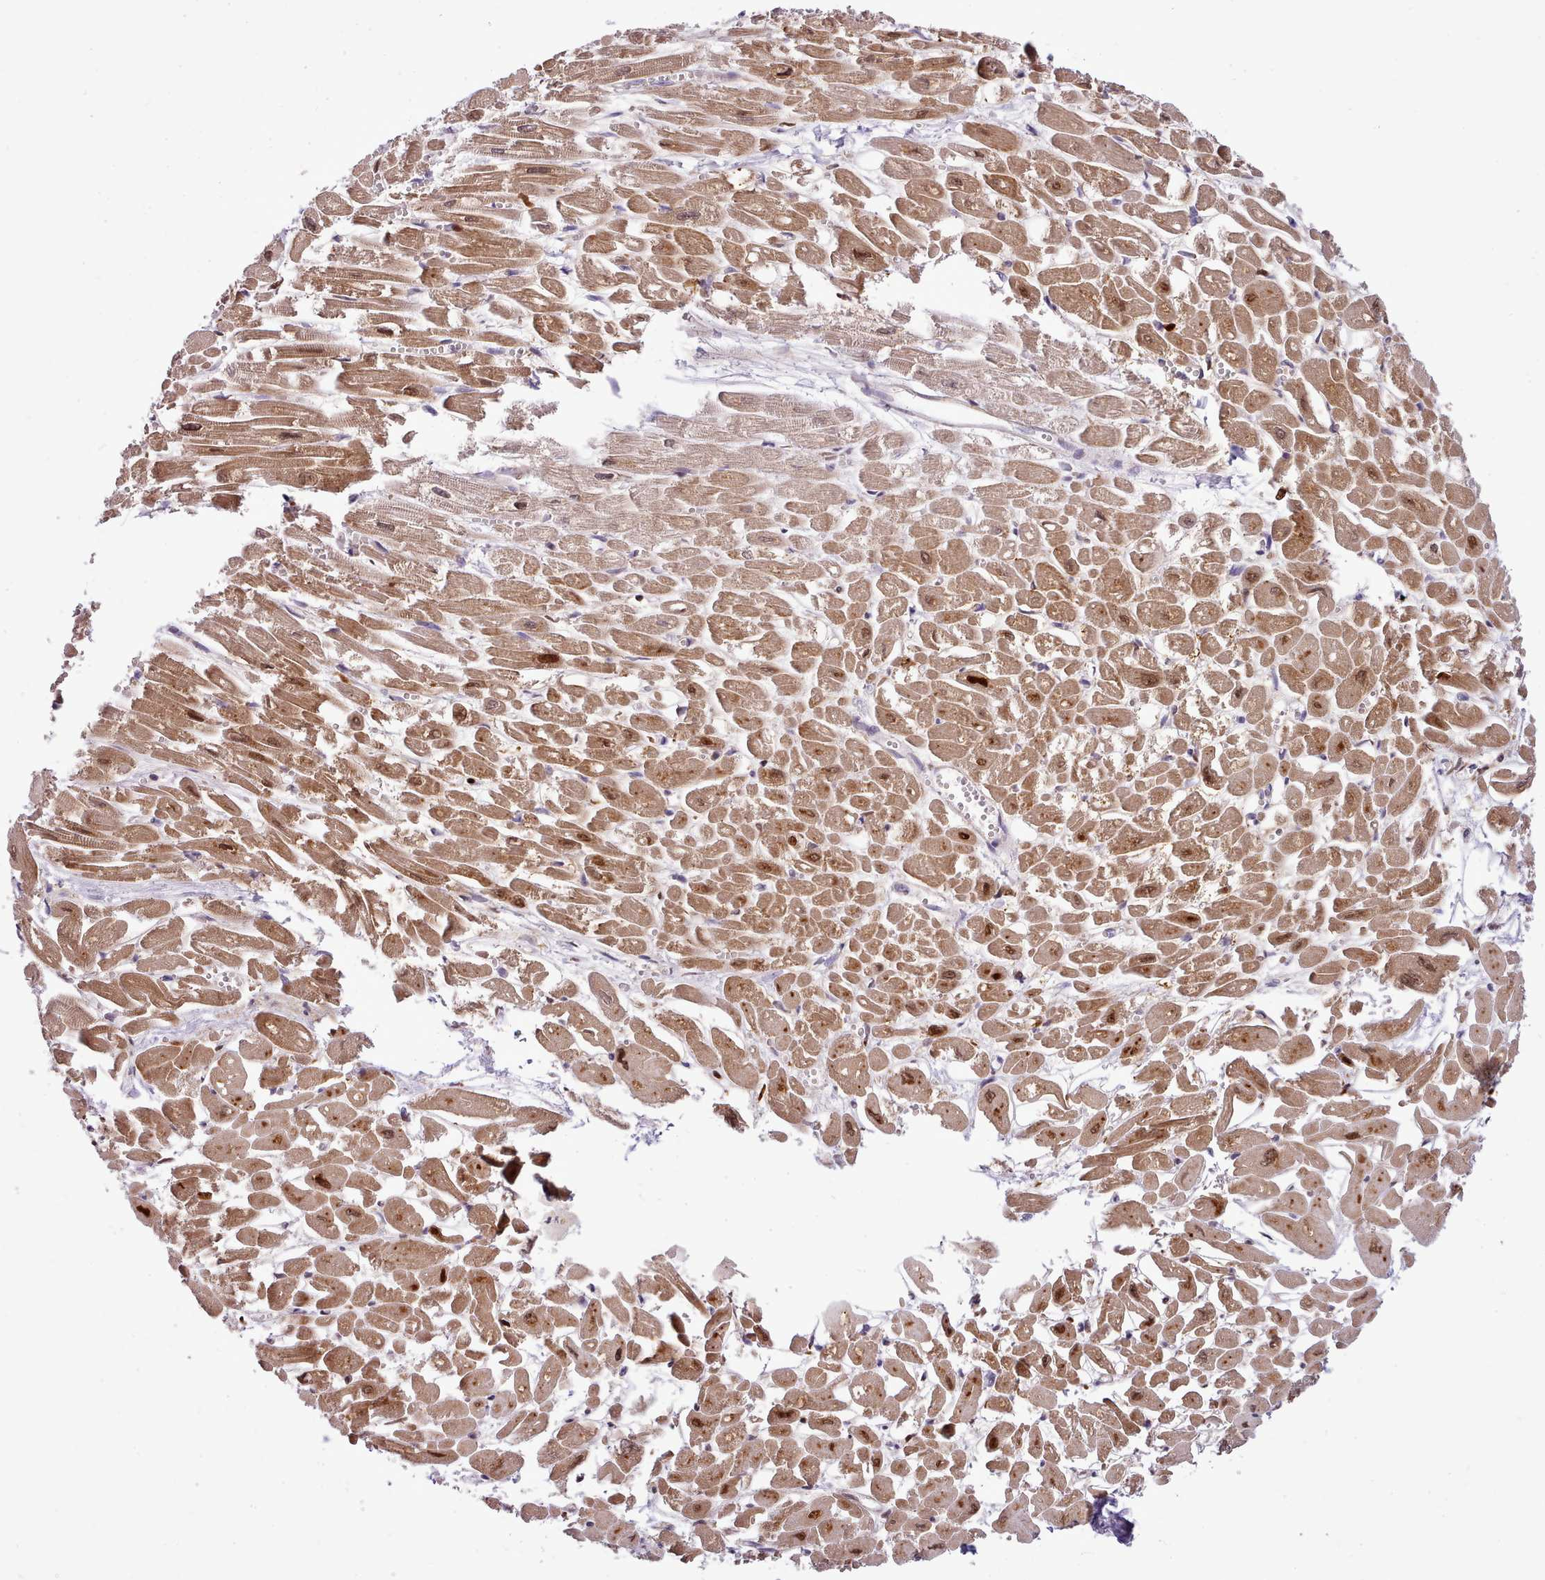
{"staining": {"intensity": "strong", "quantity": ">75%", "location": "cytoplasmic/membranous,nuclear"}, "tissue": "heart muscle", "cell_type": "Cardiomyocytes", "image_type": "normal", "snomed": [{"axis": "morphology", "description": "Normal tissue, NOS"}, {"axis": "topography", "description": "Heart"}], "caption": "About >75% of cardiomyocytes in benign heart muscle reveal strong cytoplasmic/membranous,nuclear protein staining as visualized by brown immunohistochemical staining.", "gene": "HOXB7", "patient": {"sex": "male", "age": 54}}